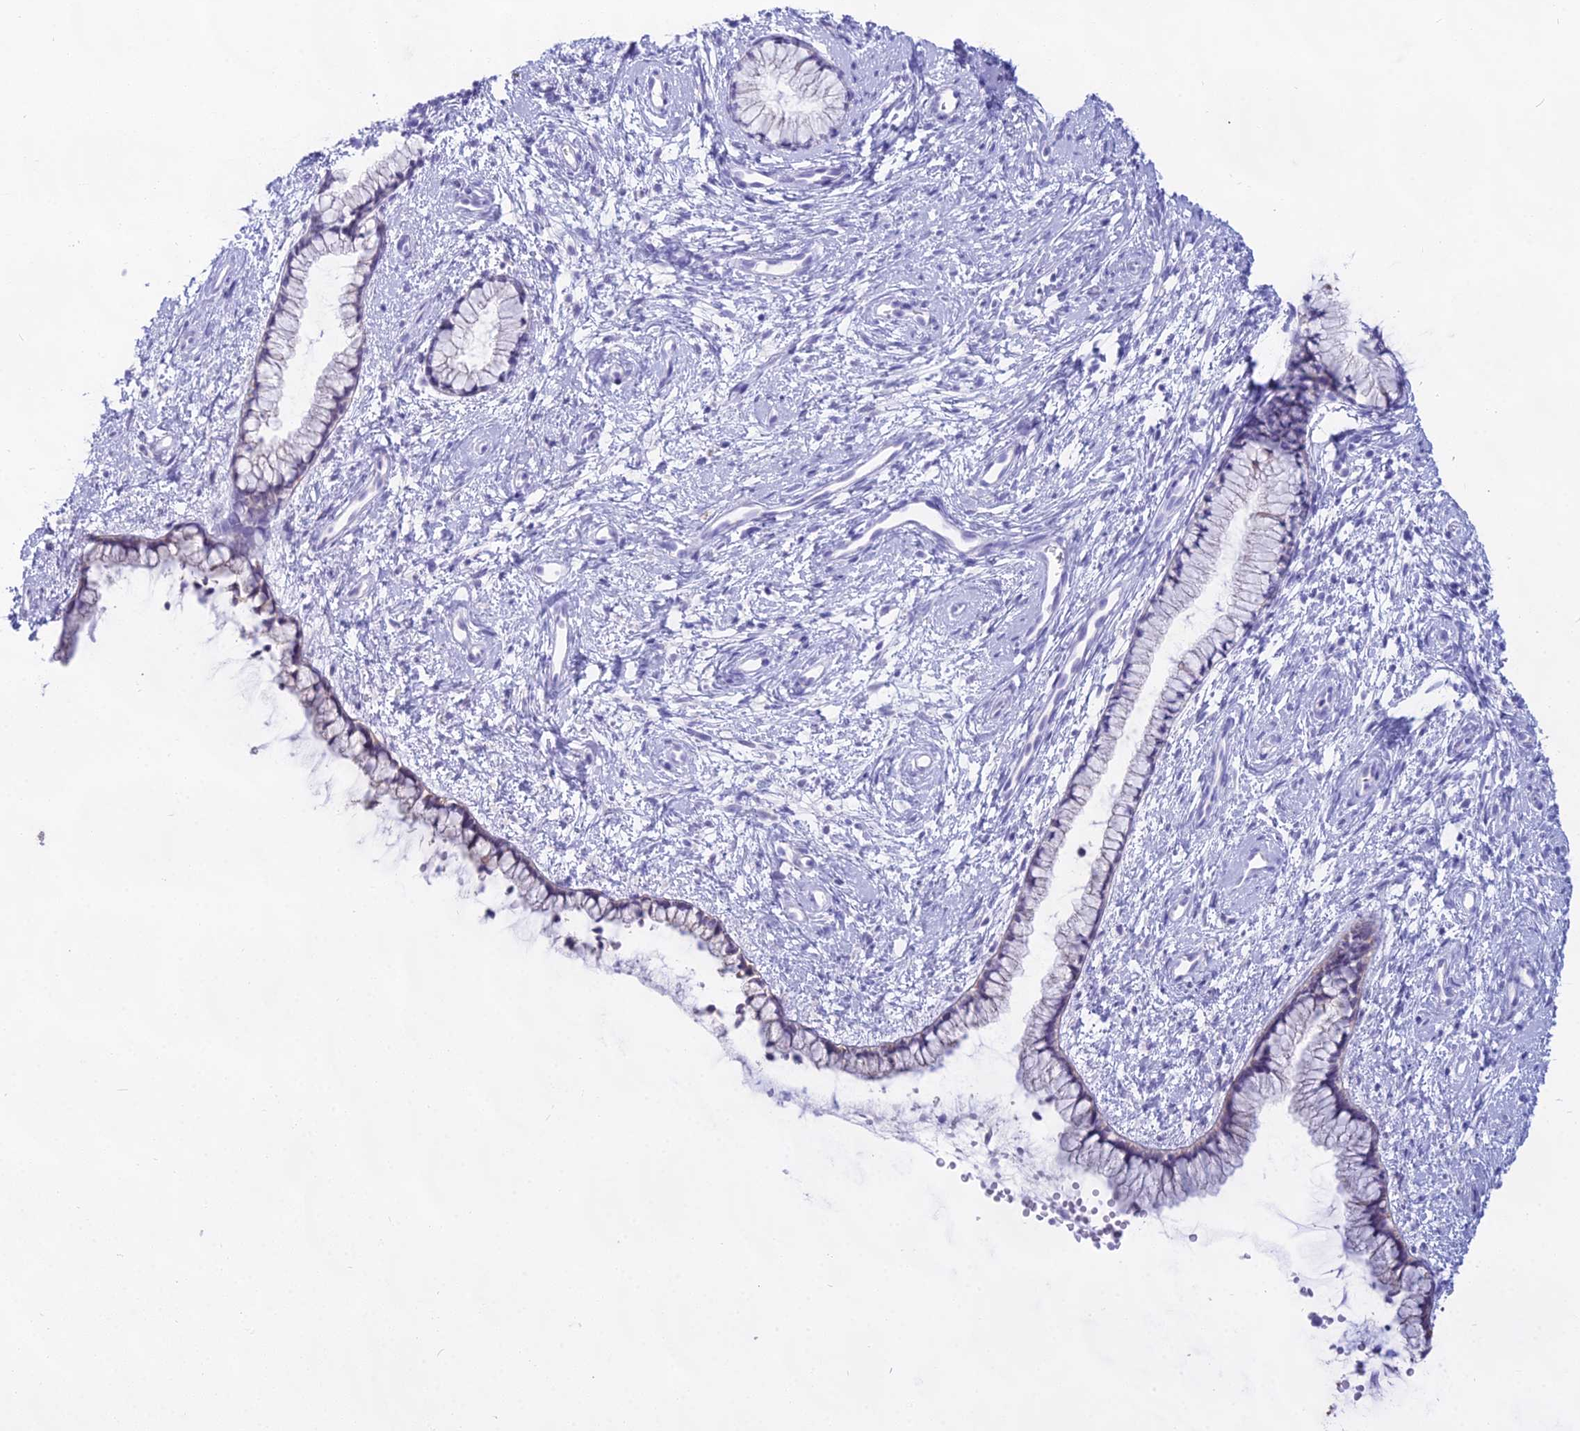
{"staining": {"intensity": "weak", "quantity": "<25%", "location": "cytoplasmic/membranous"}, "tissue": "cervix", "cell_type": "Glandular cells", "image_type": "normal", "snomed": [{"axis": "morphology", "description": "Normal tissue, NOS"}, {"axis": "topography", "description": "Cervix"}], "caption": "Human cervix stained for a protein using IHC reveals no staining in glandular cells.", "gene": "CGB1", "patient": {"sex": "female", "age": 57}}